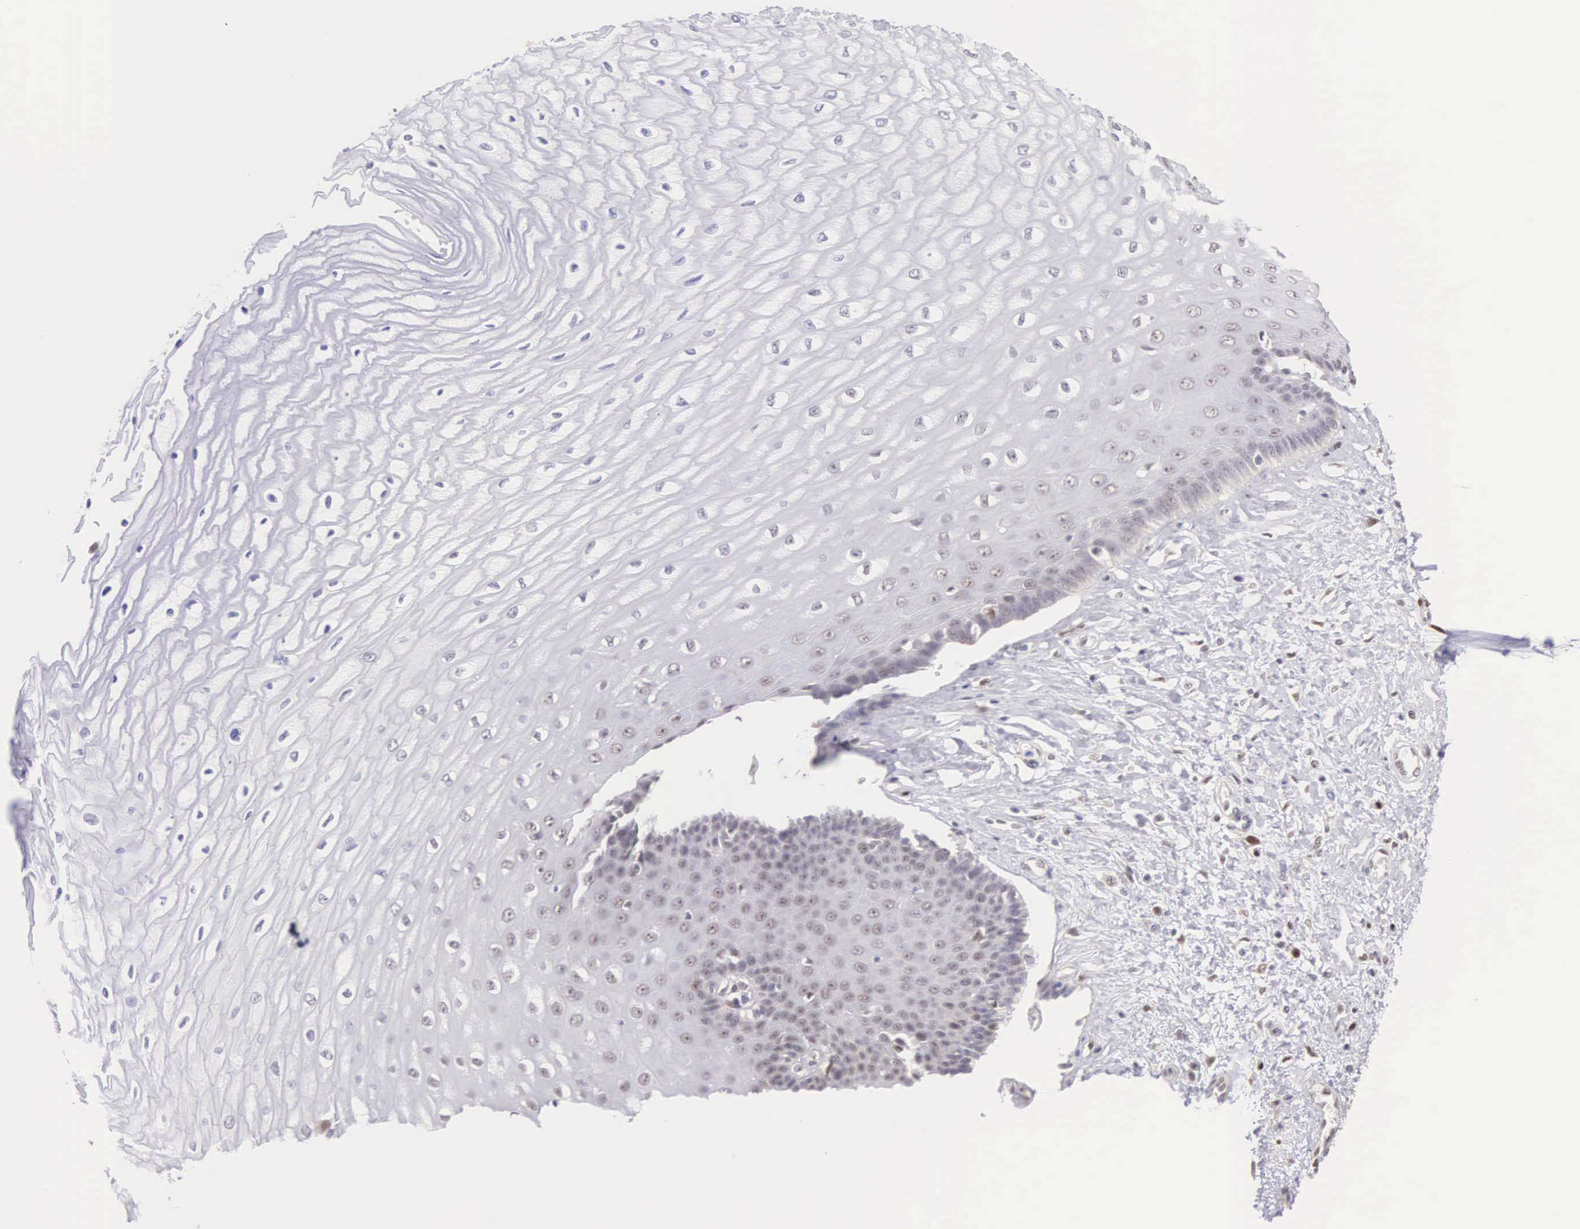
{"staining": {"intensity": "weak", "quantity": "<25%", "location": "nuclear"}, "tissue": "esophagus", "cell_type": "Squamous epithelial cells", "image_type": "normal", "snomed": [{"axis": "morphology", "description": "Normal tissue, NOS"}, {"axis": "topography", "description": "Esophagus"}], "caption": "There is no significant expression in squamous epithelial cells of esophagus. (Brightfield microscopy of DAB IHC at high magnification).", "gene": "CCDC117", "patient": {"sex": "male", "age": 65}}